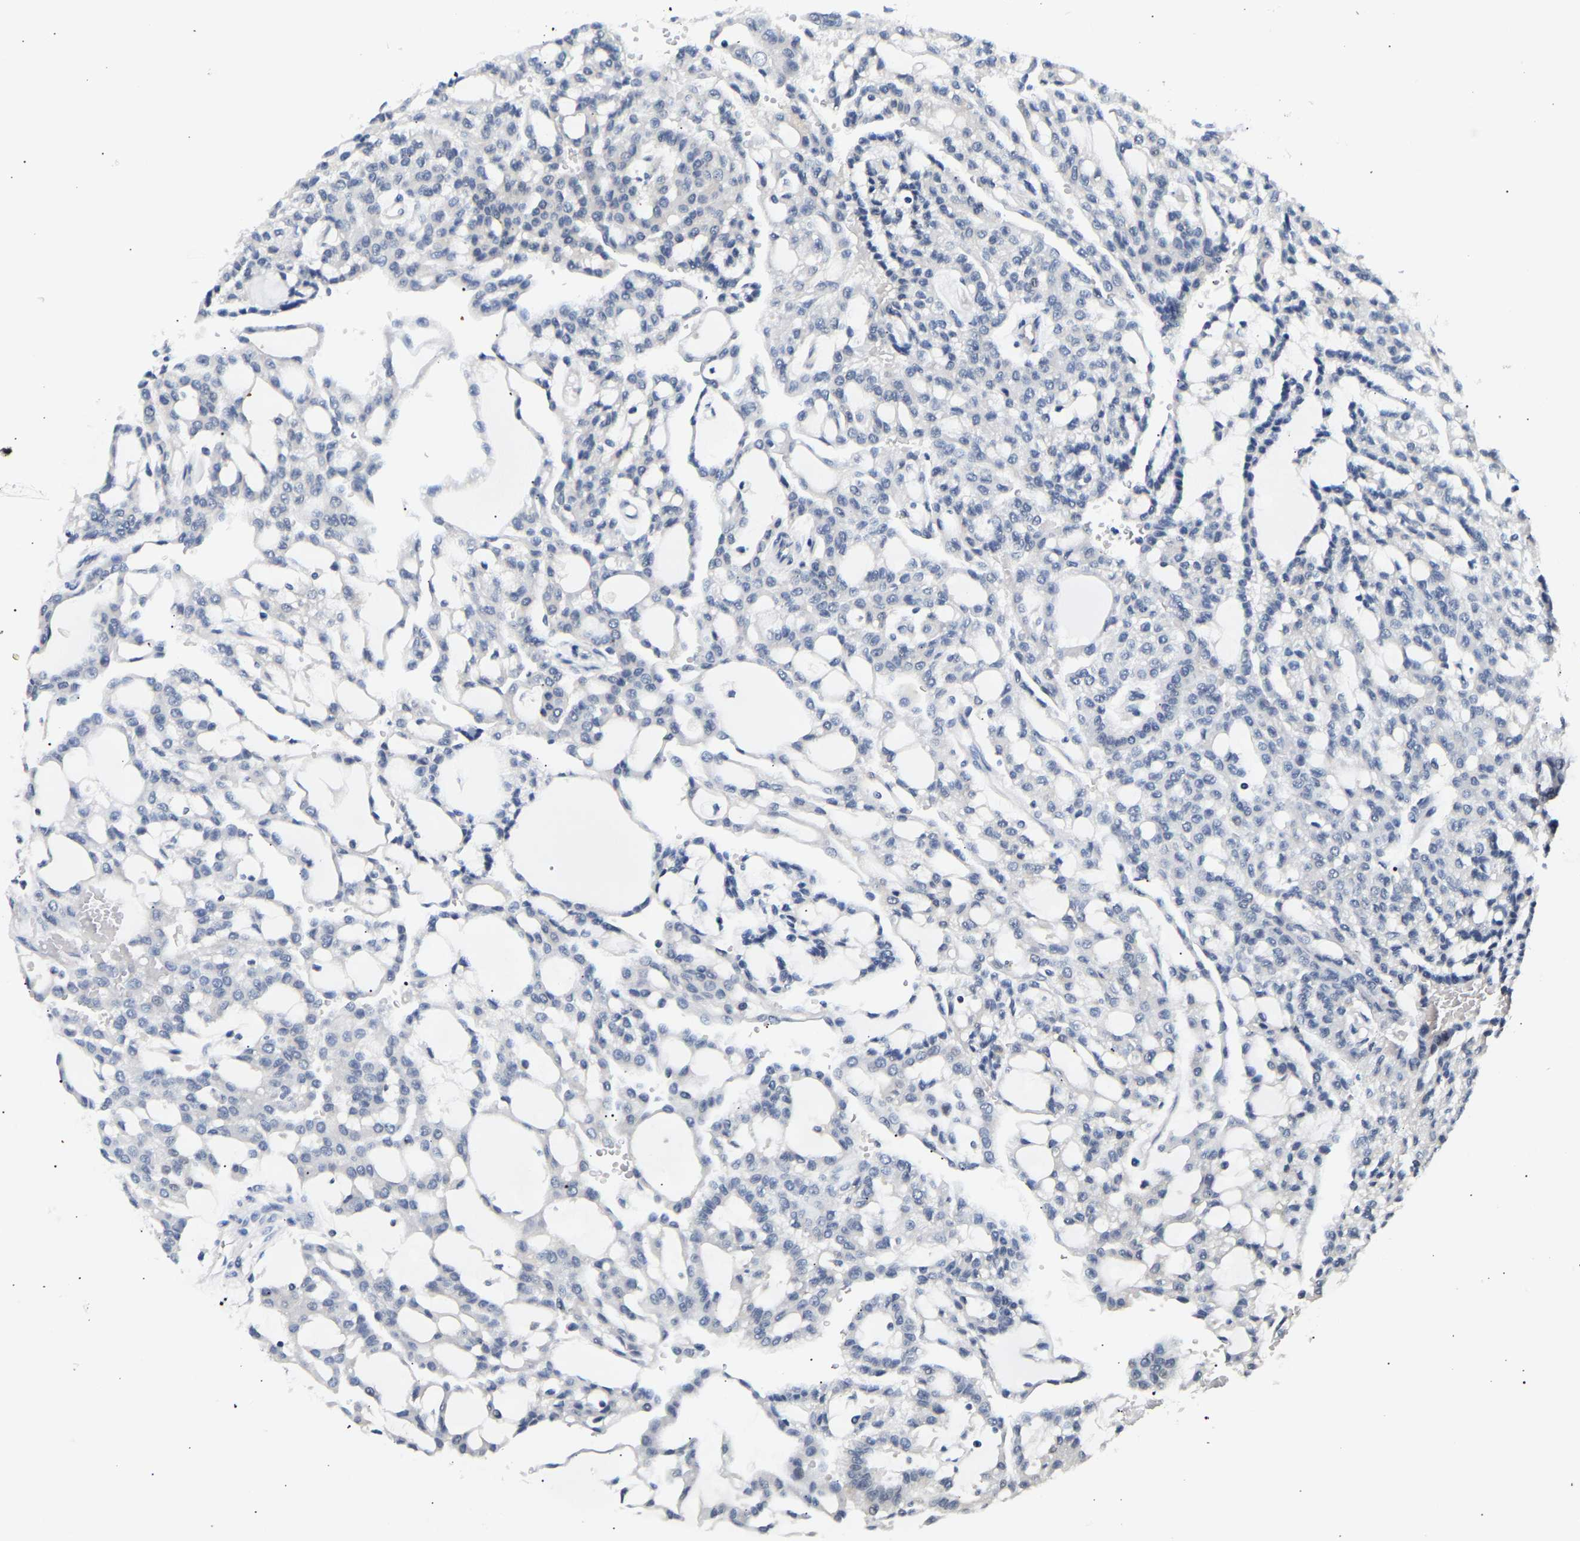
{"staining": {"intensity": "negative", "quantity": "none", "location": "none"}, "tissue": "renal cancer", "cell_type": "Tumor cells", "image_type": "cancer", "snomed": [{"axis": "morphology", "description": "Adenocarcinoma, NOS"}, {"axis": "topography", "description": "Kidney"}], "caption": "A high-resolution photomicrograph shows IHC staining of renal cancer (adenocarcinoma), which reveals no significant positivity in tumor cells. (Immunohistochemistry (ihc), brightfield microscopy, high magnification).", "gene": "UCHL3", "patient": {"sex": "male", "age": 63}}